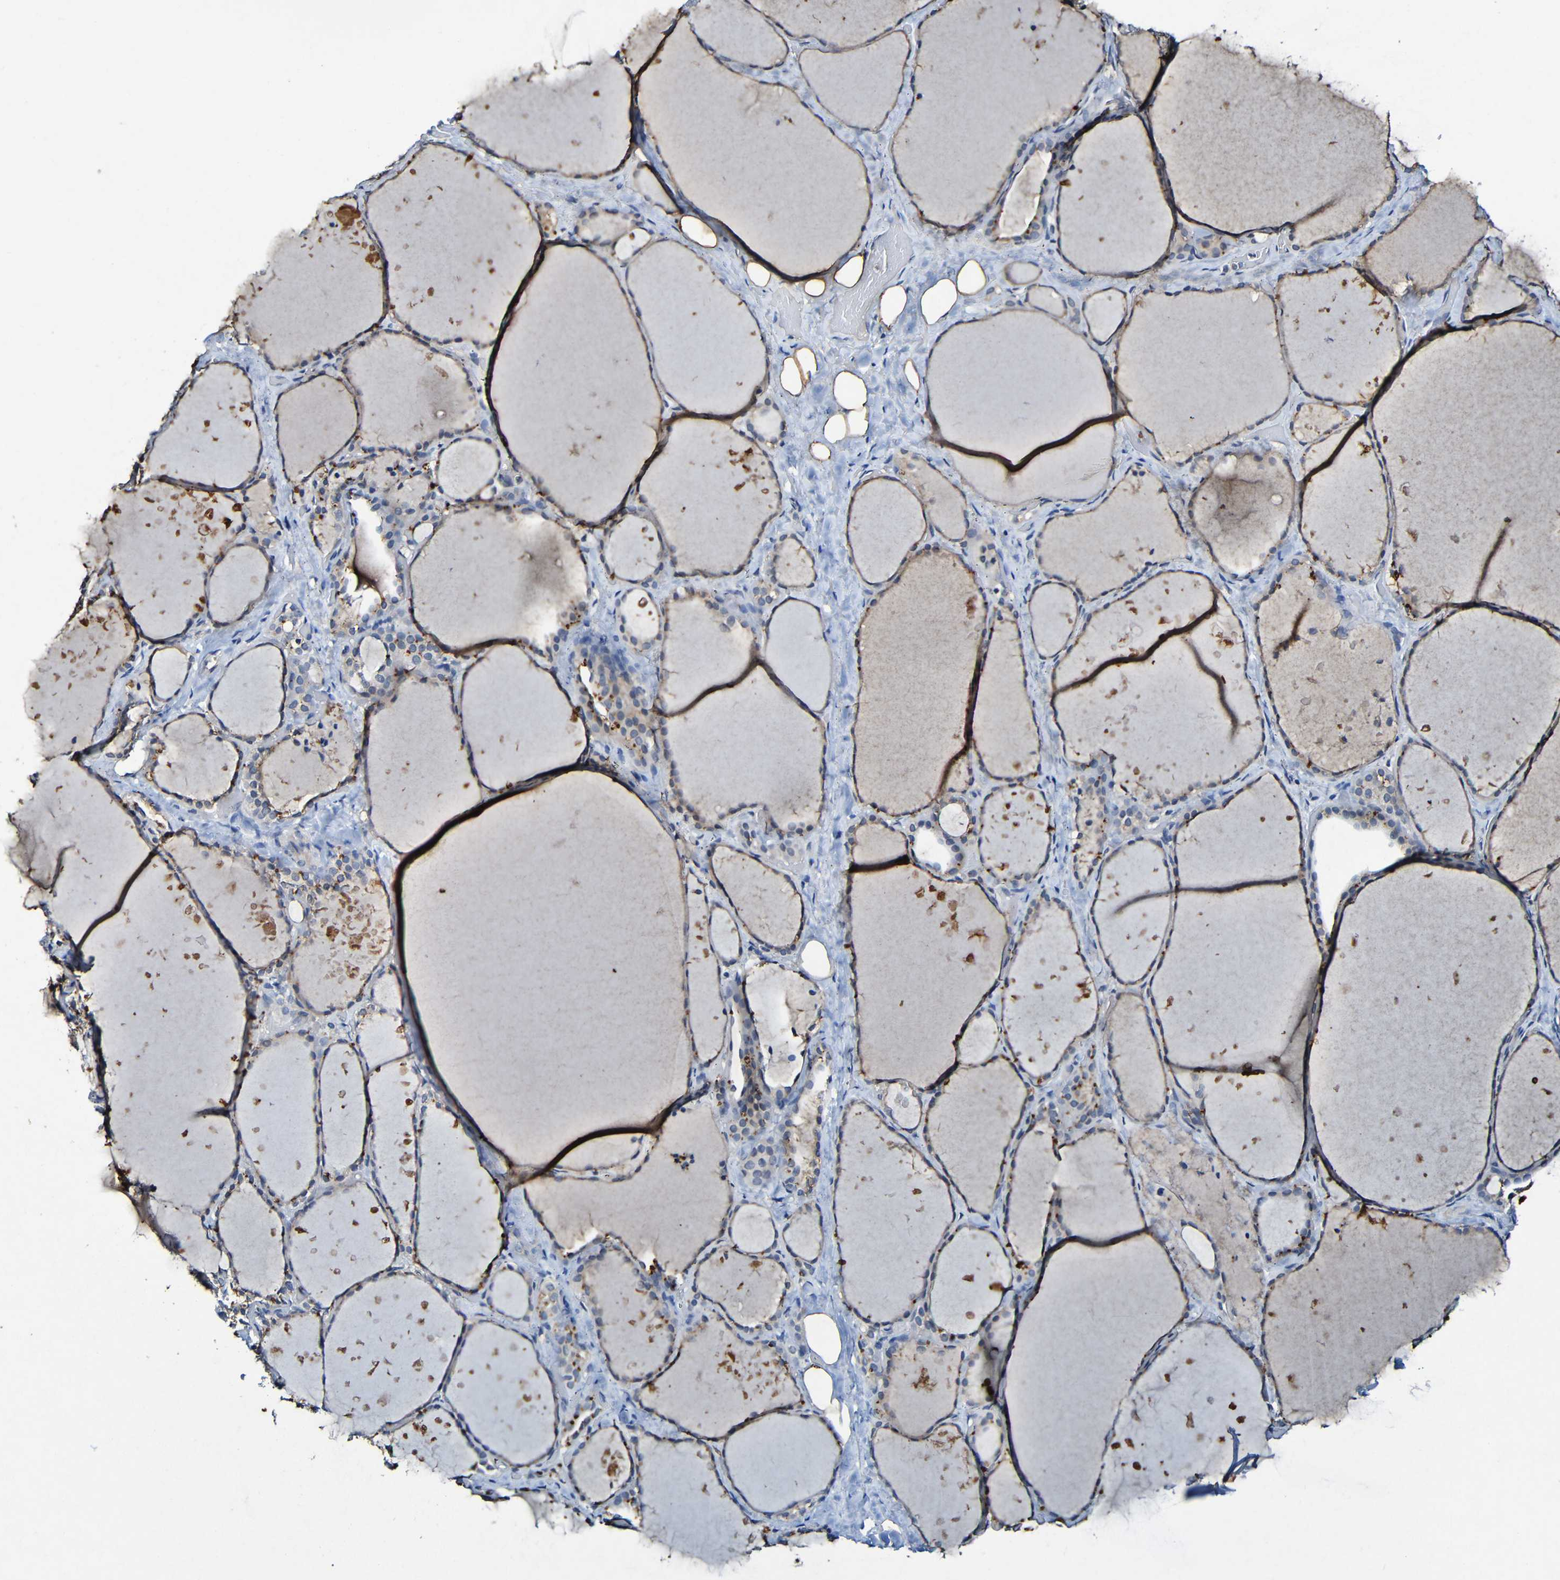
{"staining": {"intensity": "weak", "quantity": "<25%", "location": "cytoplasmic/membranous"}, "tissue": "thyroid gland", "cell_type": "Glandular cells", "image_type": "normal", "snomed": [{"axis": "morphology", "description": "Normal tissue, NOS"}, {"axis": "topography", "description": "Thyroid gland"}], "caption": "Glandular cells show no significant positivity in unremarkable thyroid gland. The staining was performed using DAB to visualize the protein expression in brown, while the nuclei were stained in blue with hematoxylin (Magnification: 20x).", "gene": "LRRC70", "patient": {"sex": "female", "age": 44}}